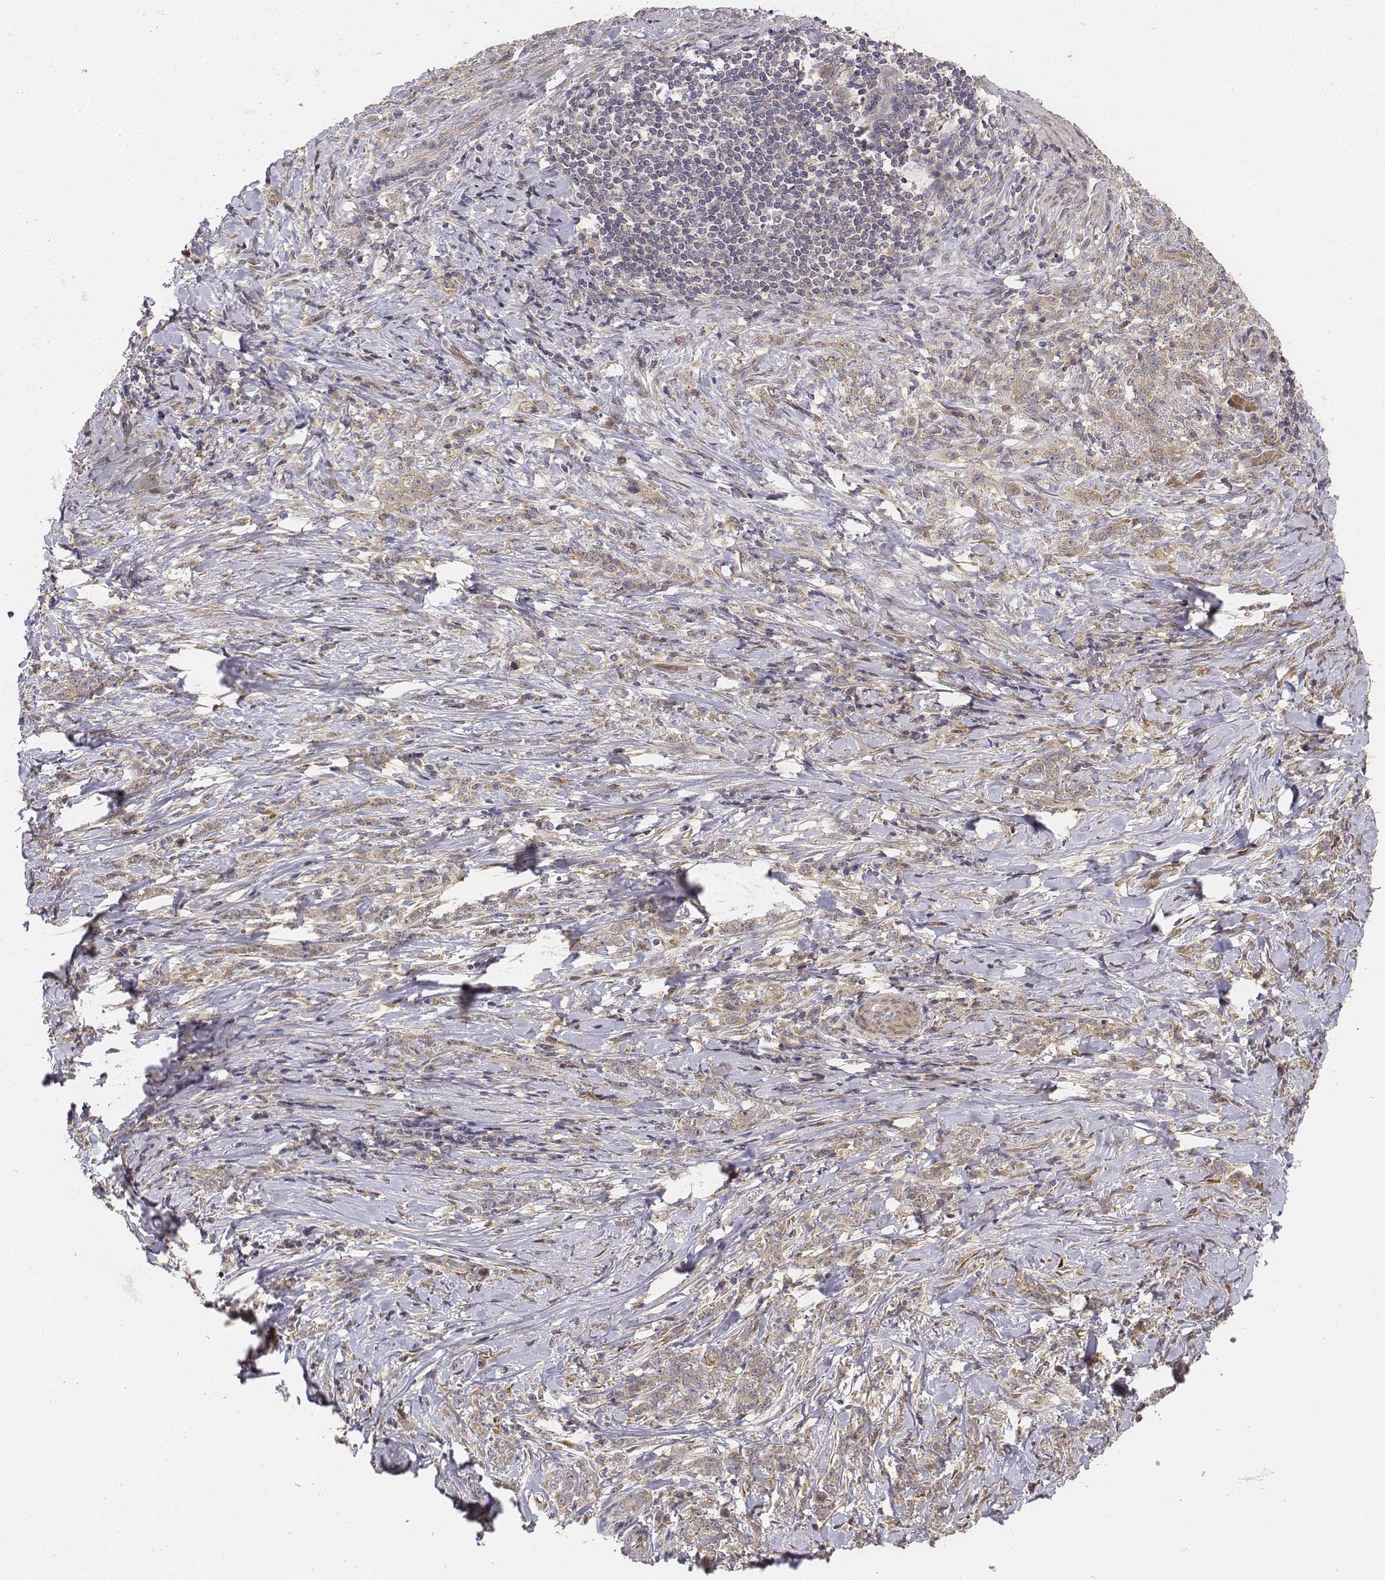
{"staining": {"intensity": "weak", "quantity": ">75%", "location": "cytoplasmic/membranous"}, "tissue": "stomach cancer", "cell_type": "Tumor cells", "image_type": "cancer", "snomed": [{"axis": "morphology", "description": "Adenocarcinoma, NOS"}, {"axis": "topography", "description": "Stomach, lower"}], "caption": "Stomach adenocarcinoma stained with IHC reveals weak cytoplasmic/membranous expression in approximately >75% of tumor cells.", "gene": "FBXO21", "patient": {"sex": "male", "age": 88}}